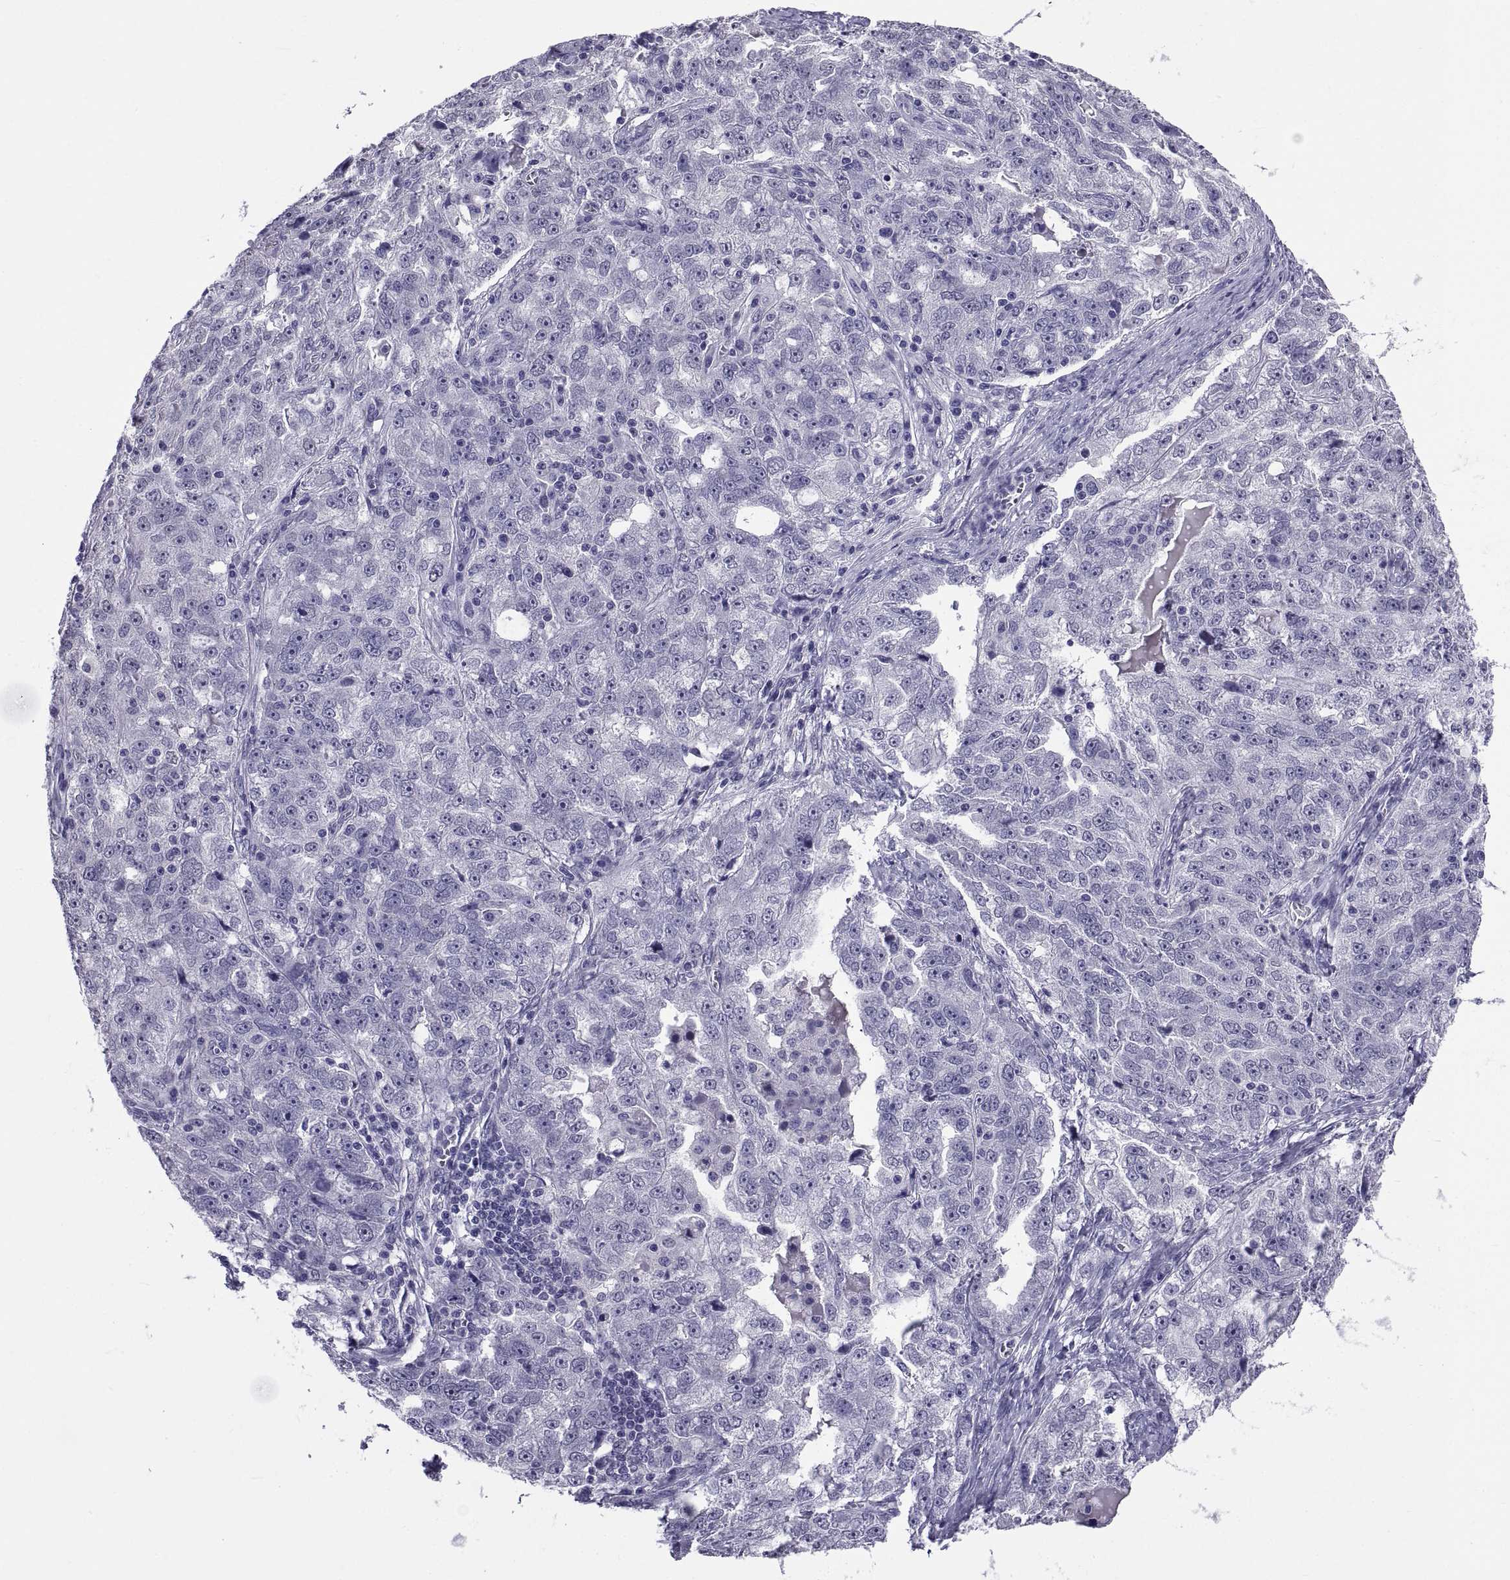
{"staining": {"intensity": "negative", "quantity": "none", "location": "none"}, "tissue": "ovarian cancer", "cell_type": "Tumor cells", "image_type": "cancer", "snomed": [{"axis": "morphology", "description": "Cystadenocarcinoma, serous, NOS"}, {"axis": "topography", "description": "Ovary"}], "caption": "A high-resolution image shows IHC staining of ovarian cancer, which reveals no significant positivity in tumor cells. The staining was performed using DAB to visualize the protein expression in brown, while the nuclei were stained in blue with hematoxylin (Magnification: 20x).", "gene": "TGFBR3L", "patient": {"sex": "female", "age": 51}}